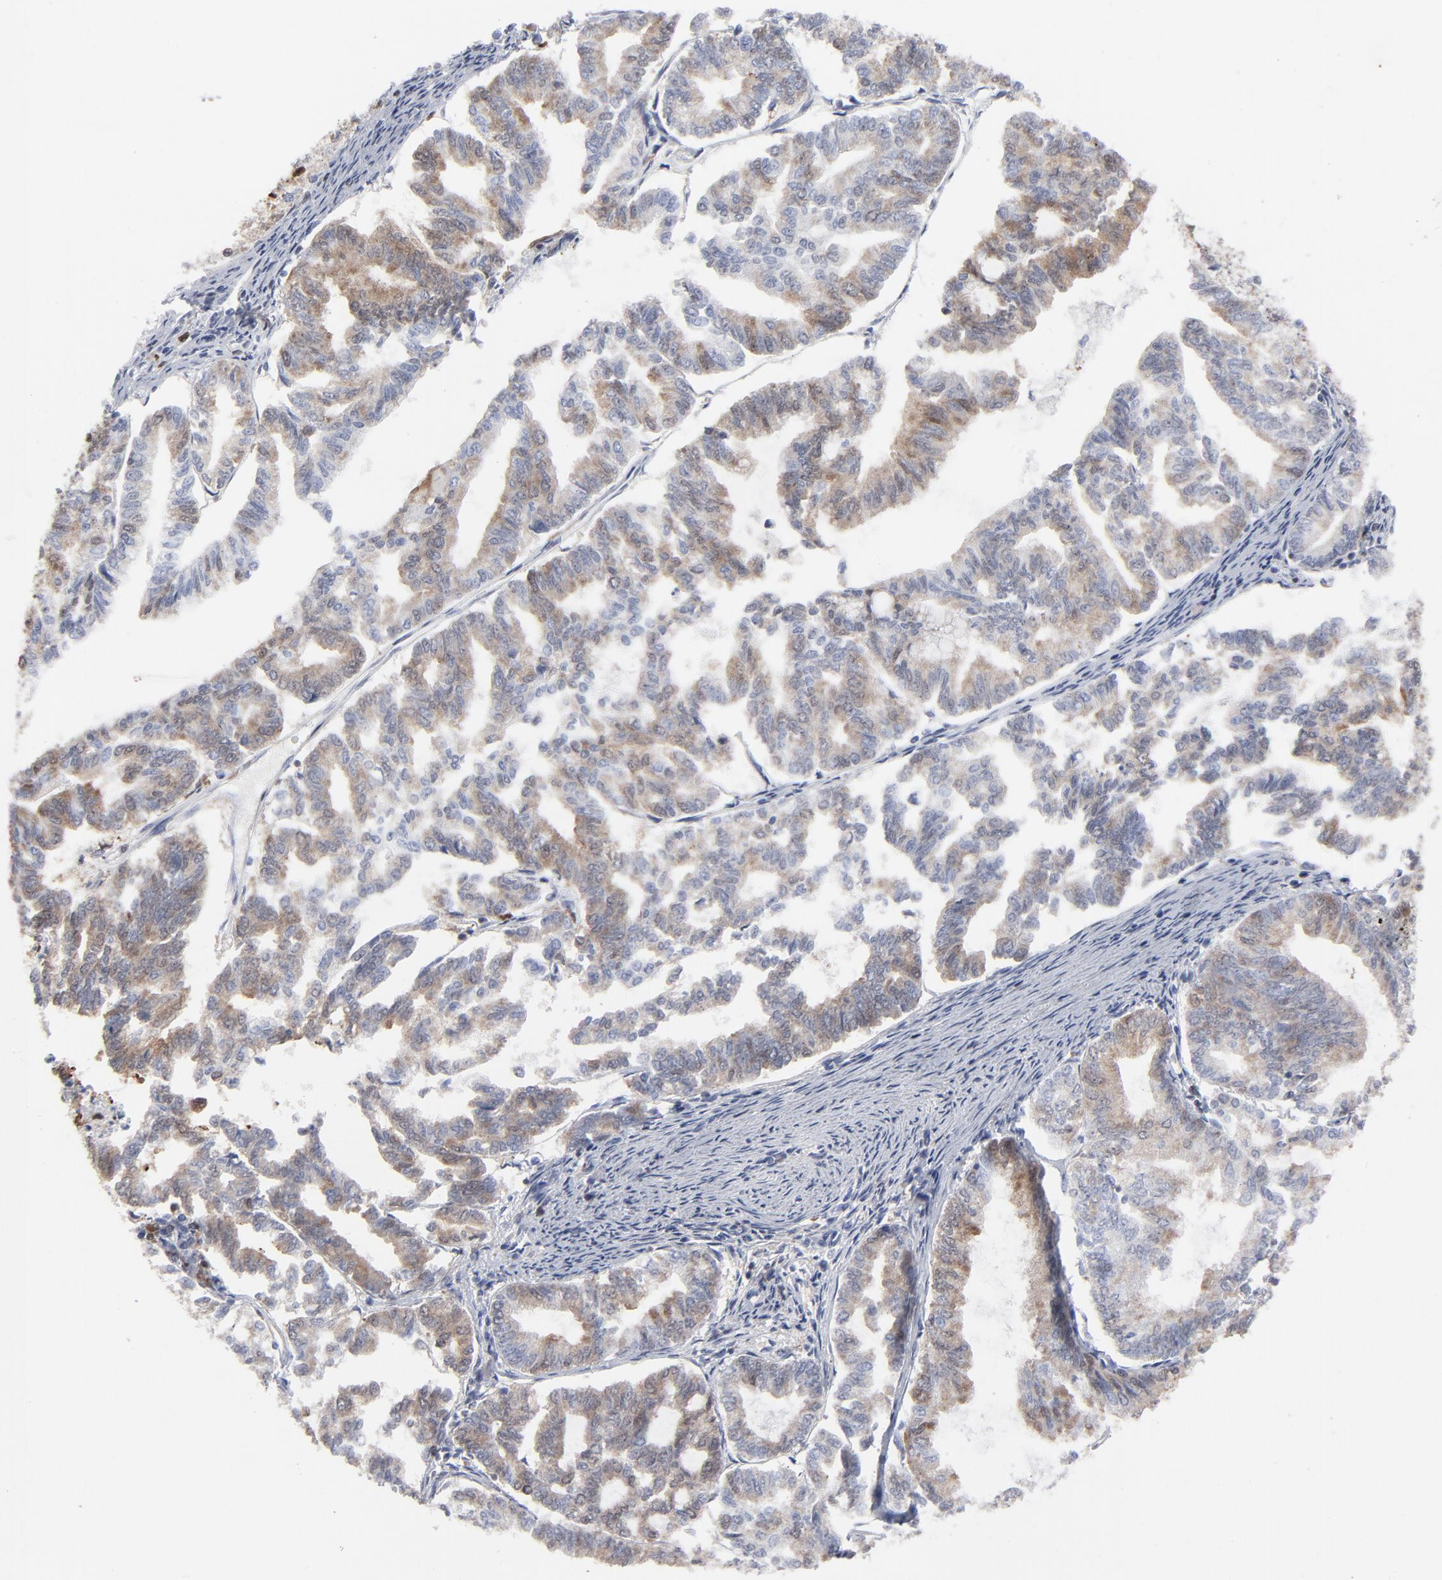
{"staining": {"intensity": "weak", "quantity": "25%-75%", "location": "cytoplasmic/membranous"}, "tissue": "endometrial cancer", "cell_type": "Tumor cells", "image_type": "cancer", "snomed": [{"axis": "morphology", "description": "Adenocarcinoma, NOS"}, {"axis": "topography", "description": "Endometrium"}], "caption": "Immunohistochemical staining of adenocarcinoma (endometrial) reveals weak cytoplasmic/membranous protein expression in approximately 25%-75% of tumor cells.", "gene": "MAP2K1", "patient": {"sex": "female", "age": 79}}